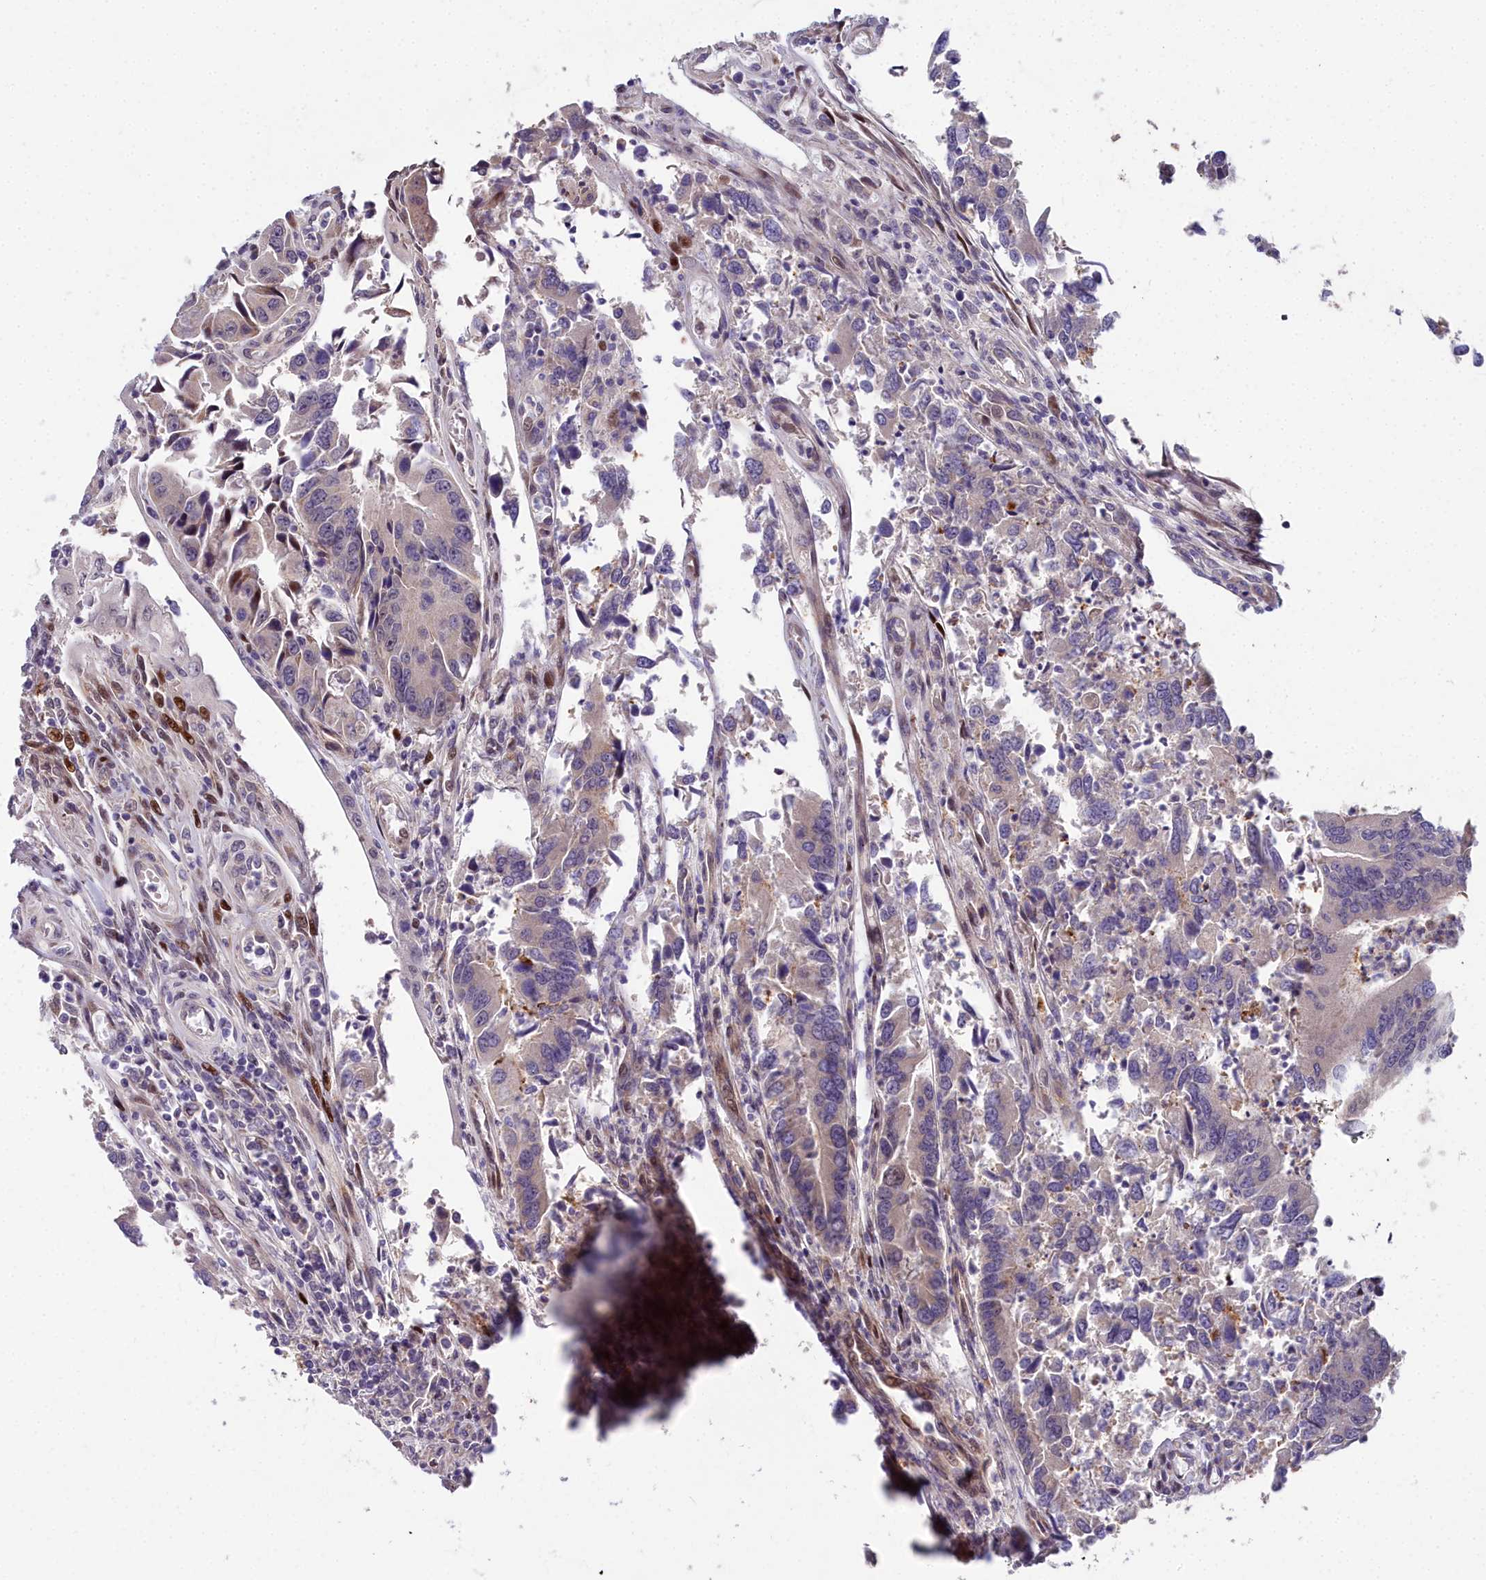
{"staining": {"intensity": "weak", "quantity": "<25%", "location": "nuclear"}, "tissue": "colorectal cancer", "cell_type": "Tumor cells", "image_type": "cancer", "snomed": [{"axis": "morphology", "description": "Adenocarcinoma, NOS"}, {"axis": "topography", "description": "Colon"}], "caption": "Immunohistochemistry histopathology image of human colorectal adenocarcinoma stained for a protein (brown), which exhibits no staining in tumor cells. (Brightfield microscopy of DAB immunohistochemistry (IHC) at high magnification).", "gene": "AP1M1", "patient": {"sex": "female", "age": 67}}